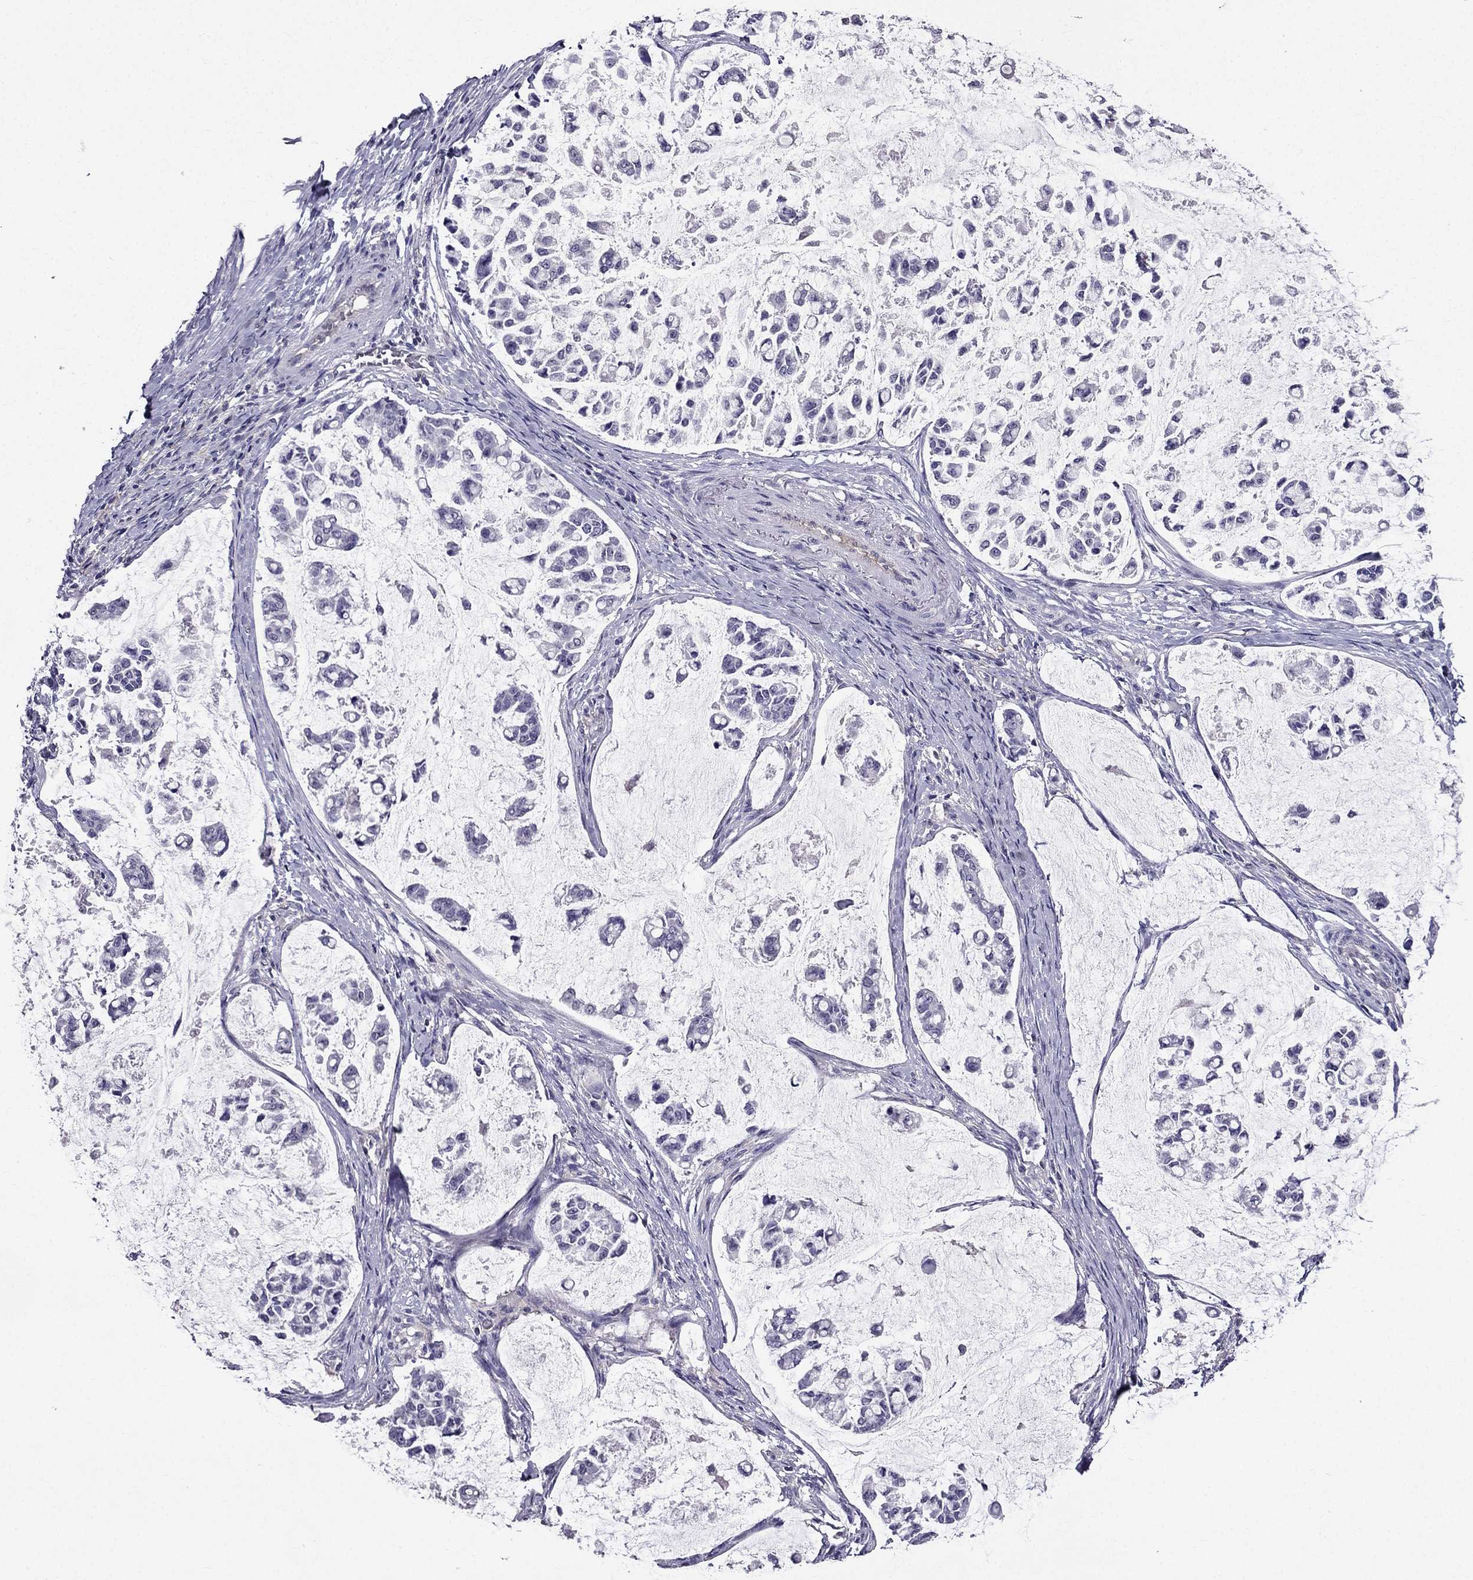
{"staining": {"intensity": "negative", "quantity": "none", "location": "none"}, "tissue": "stomach cancer", "cell_type": "Tumor cells", "image_type": "cancer", "snomed": [{"axis": "morphology", "description": "Adenocarcinoma, NOS"}, {"axis": "topography", "description": "Stomach"}], "caption": "Stomach adenocarcinoma was stained to show a protein in brown. There is no significant positivity in tumor cells. Brightfield microscopy of immunohistochemistry (IHC) stained with DAB (brown) and hematoxylin (blue), captured at high magnification.", "gene": "AAK1", "patient": {"sex": "male", "age": 82}}